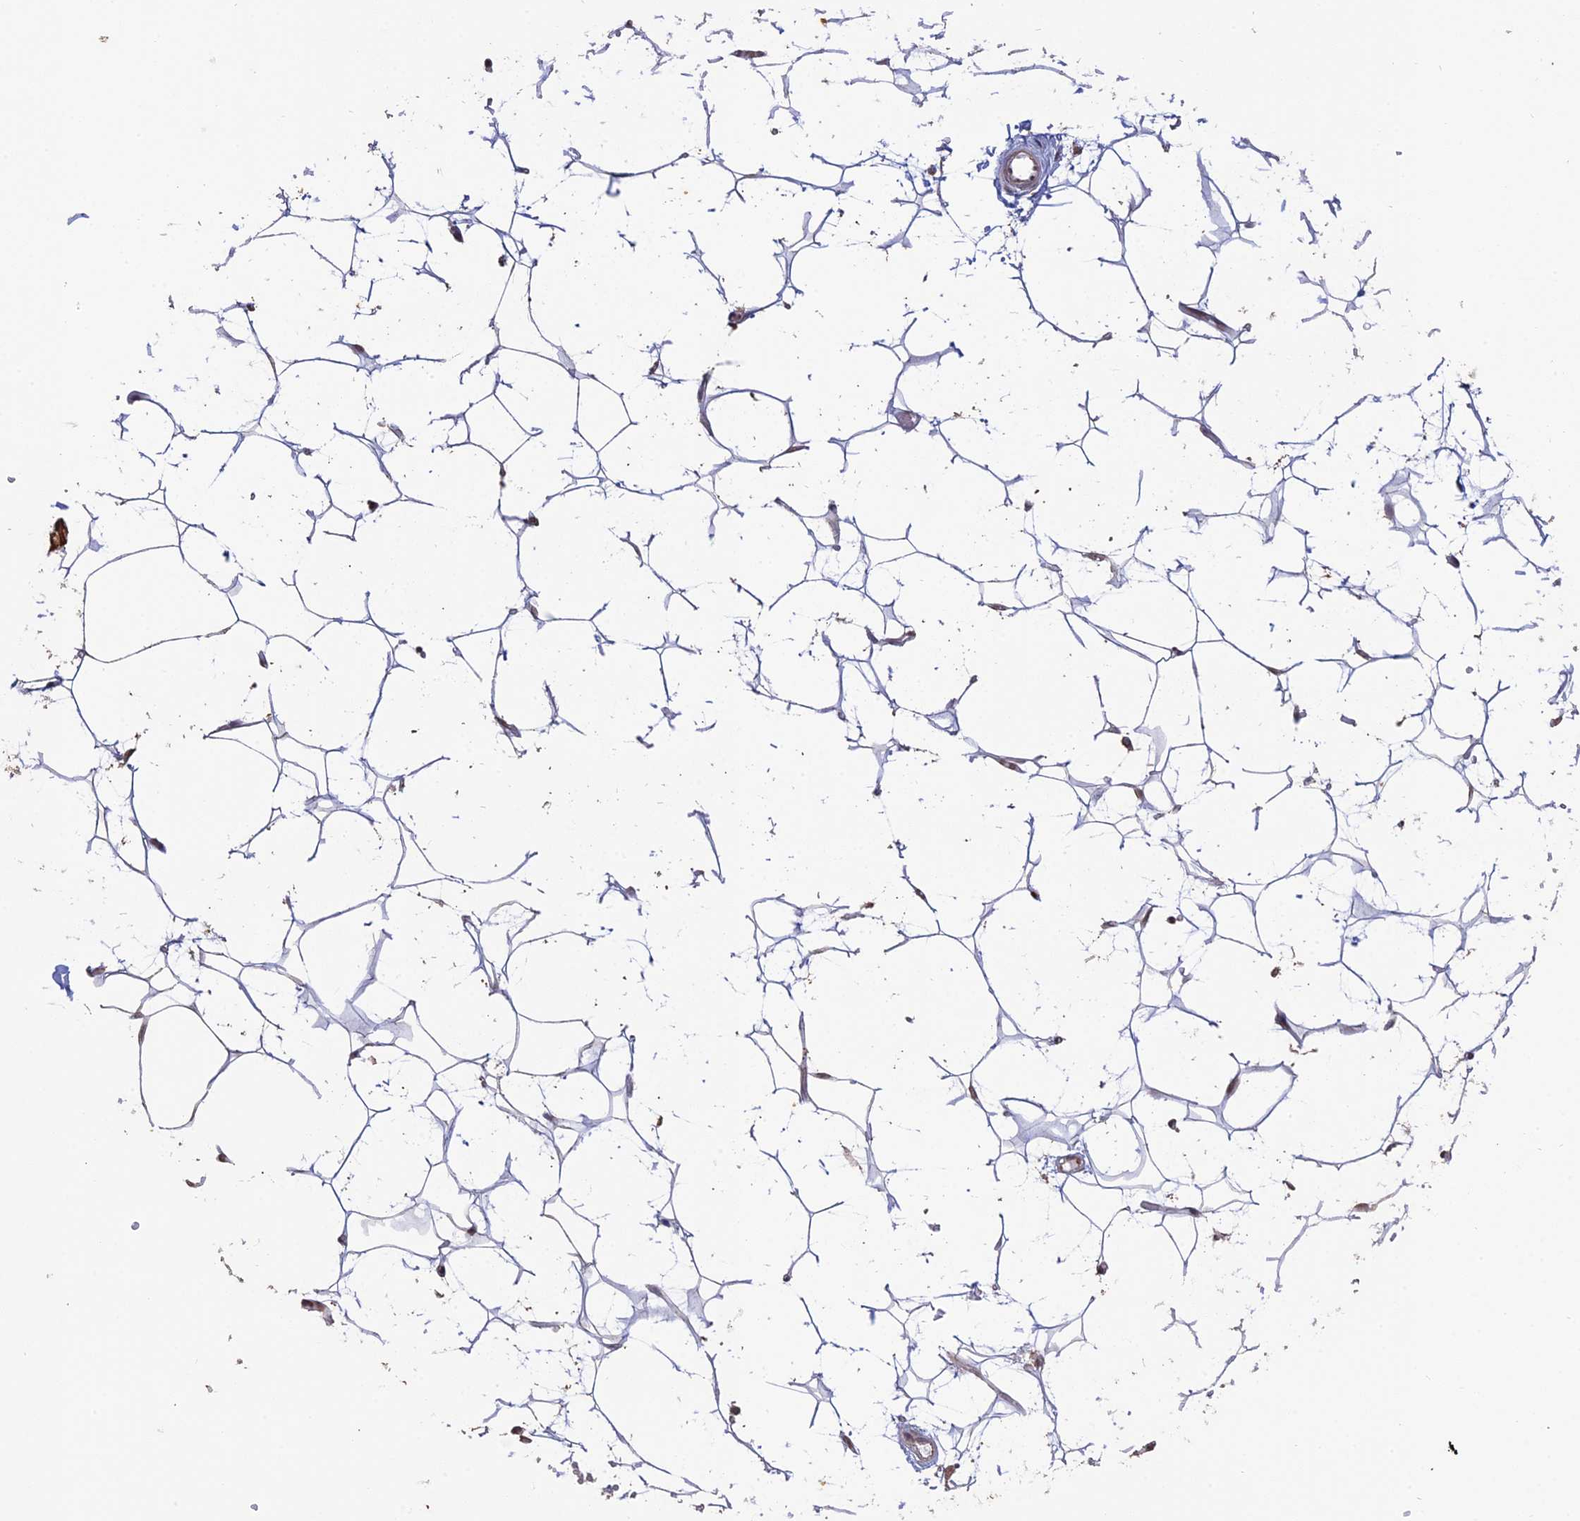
{"staining": {"intensity": "negative", "quantity": "none", "location": "none"}, "tissue": "adipose tissue", "cell_type": "Adipocytes", "image_type": "normal", "snomed": [{"axis": "morphology", "description": "Normal tissue, NOS"}, {"axis": "topography", "description": "Breast"}], "caption": "Immunohistochemistry (IHC) of normal human adipose tissue displays no staining in adipocytes.", "gene": "APOBR", "patient": {"sex": "female", "age": 26}}